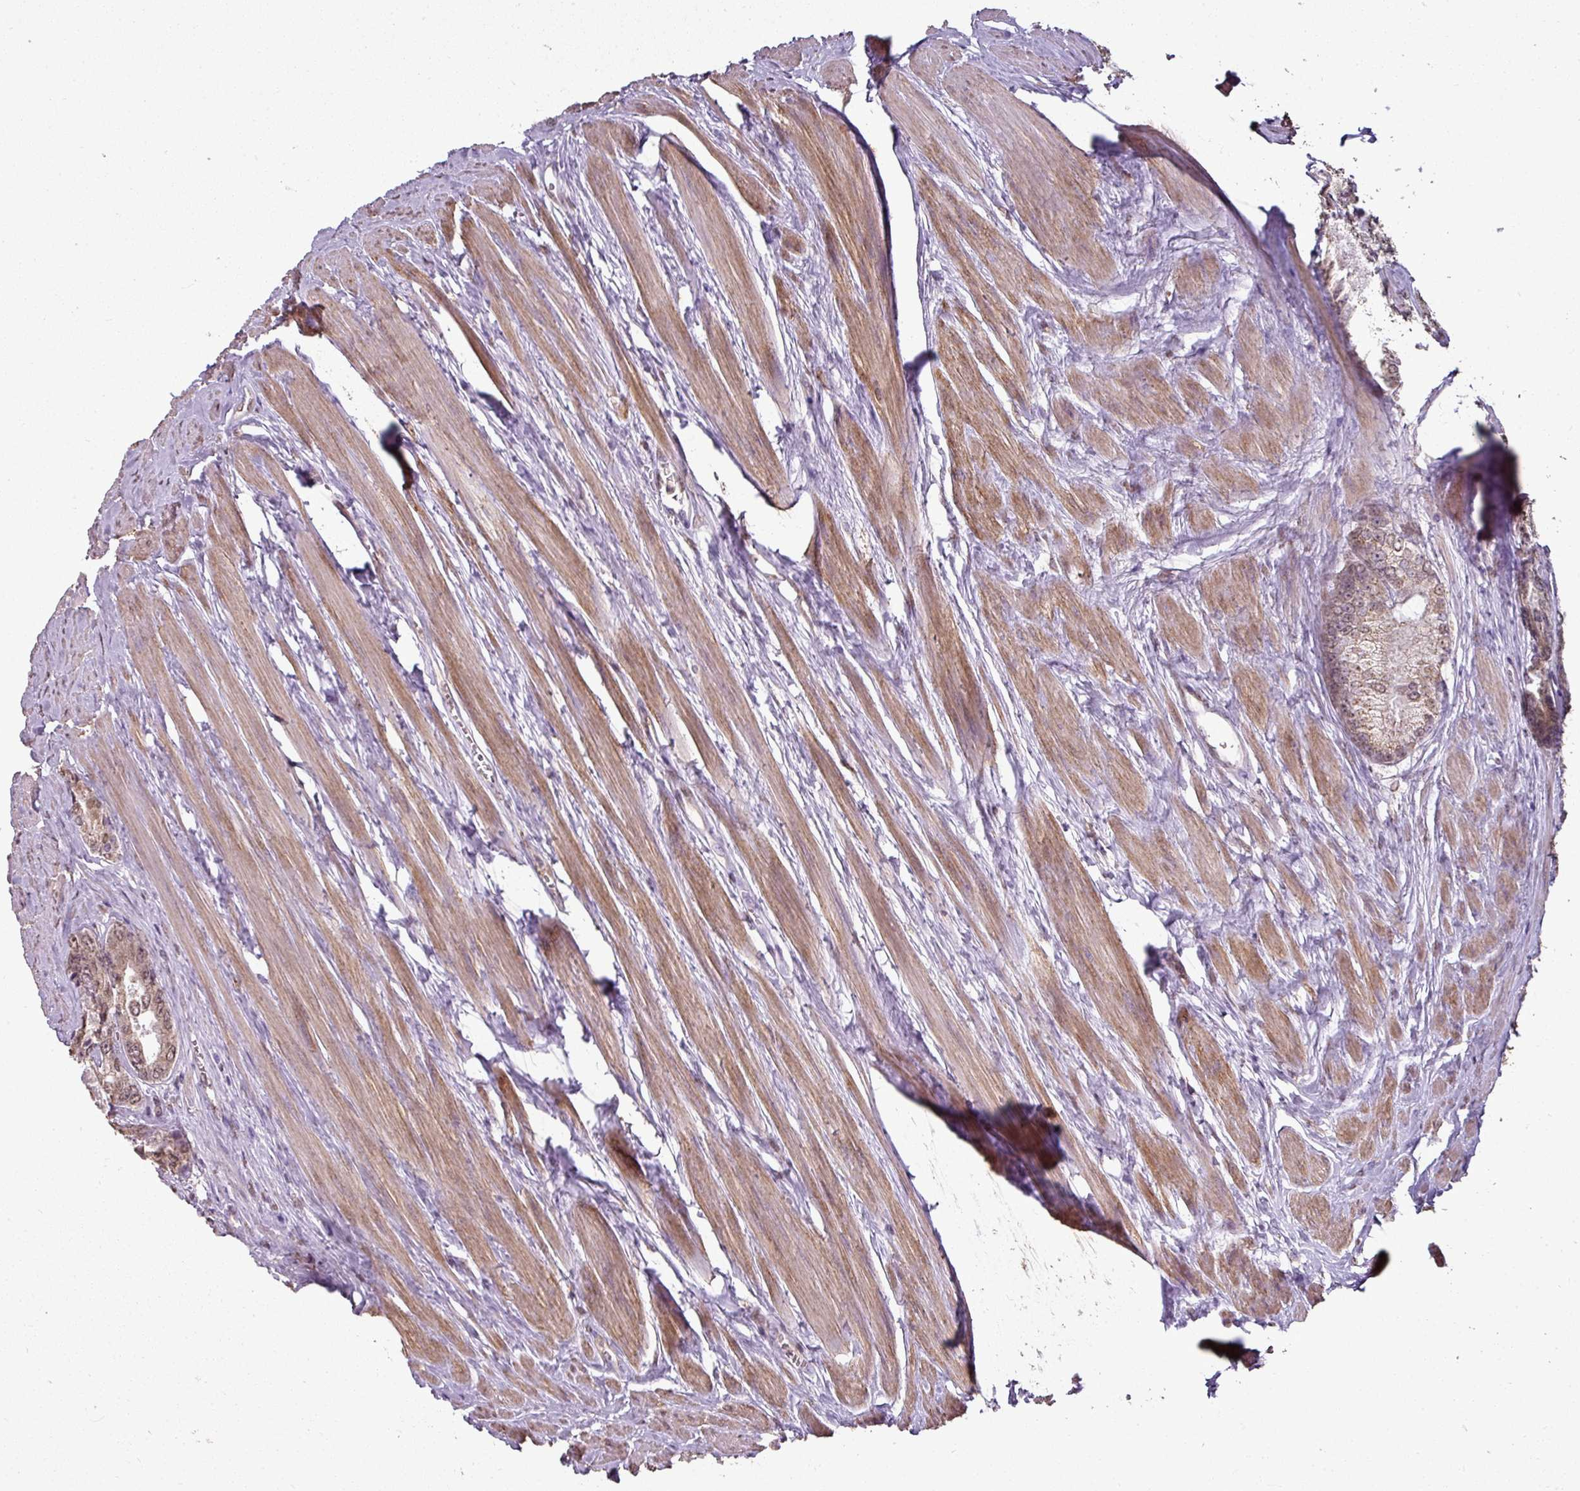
{"staining": {"intensity": "moderate", "quantity": ">75%", "location": "cytoplasmic/membranous,nuclear"}, "tissue": "prostate cancer", "cell_type": "Tumor cells", "image_type": "cancer", "snomed": [{"axis": "morphology", "description": "Adenocarcinoma, Low grade"}, {"axis": "topography", "description": "Prostate"}], "caption": "Adenocarcinoma (low-grade) (prostate) was stained to show a protein in brown. There is medium levels of moderate cytoplasmic/membranous and nuclear expression in approximately >75% of tumor cells. (Brightfield microscopy of DAB IHC at high magnification).", "gene": "JPH2", "patient": {"sex": "male", "age": 68}}